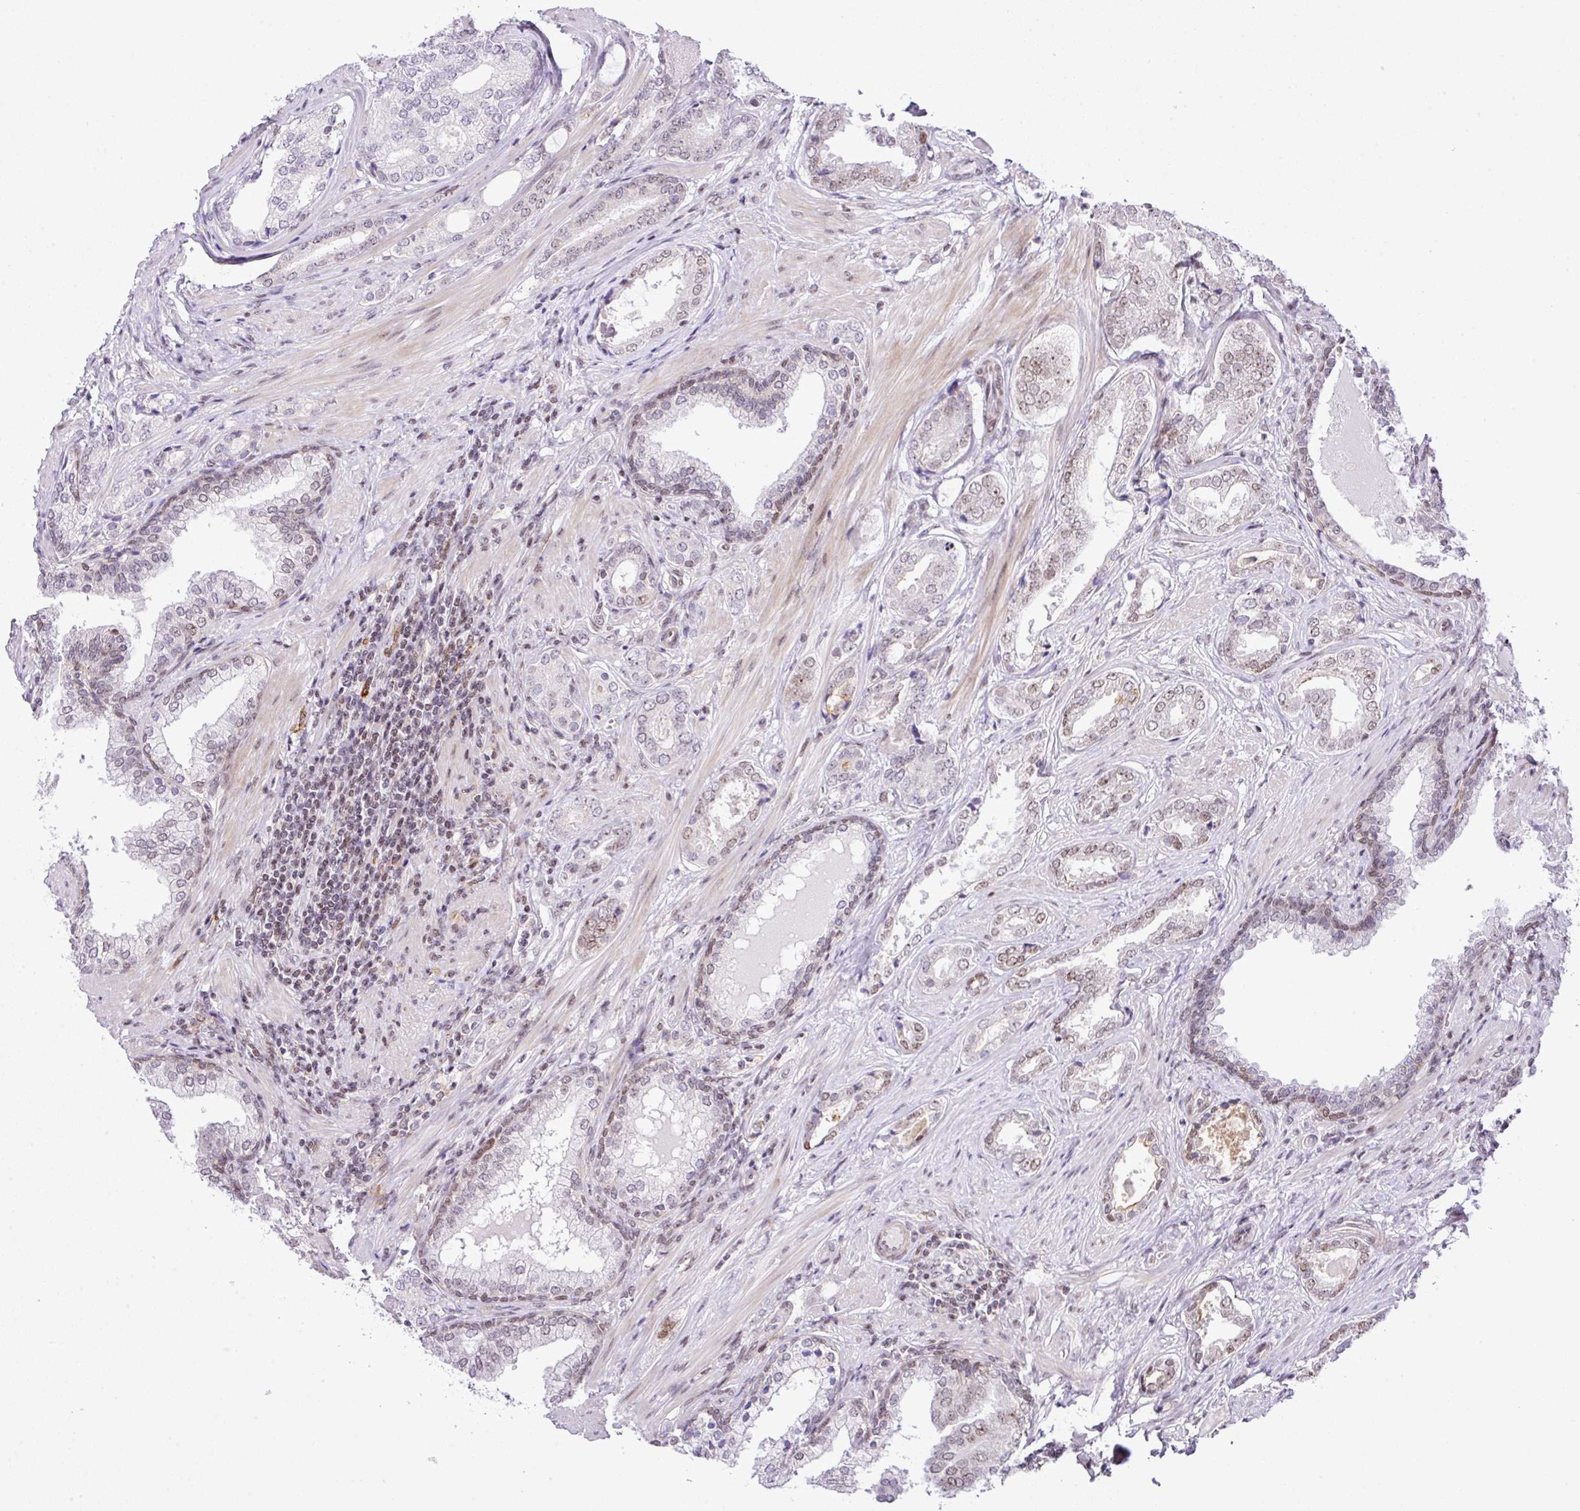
{"staining": {"intensity": "weak", "quantity": "<25%", "location": "nuclear"}, "tissue": "prostate cancer", "cell_type": "Tumor cells", "image_type": "cancer", "snomed": [{"axis": "morphology", "description": "Adenocarcinoma, High grade"}, {"axis": "topography", "description": "Prostate"}], "caption": "IHC photomicrograph of neoplastic tissue: human prostate high-grade adenocarcinoma stained with DAB displays no significant protein positivity in tumor cells.", "gene": "CCDC137", "patient": {"sex": "male", "age": 60}}